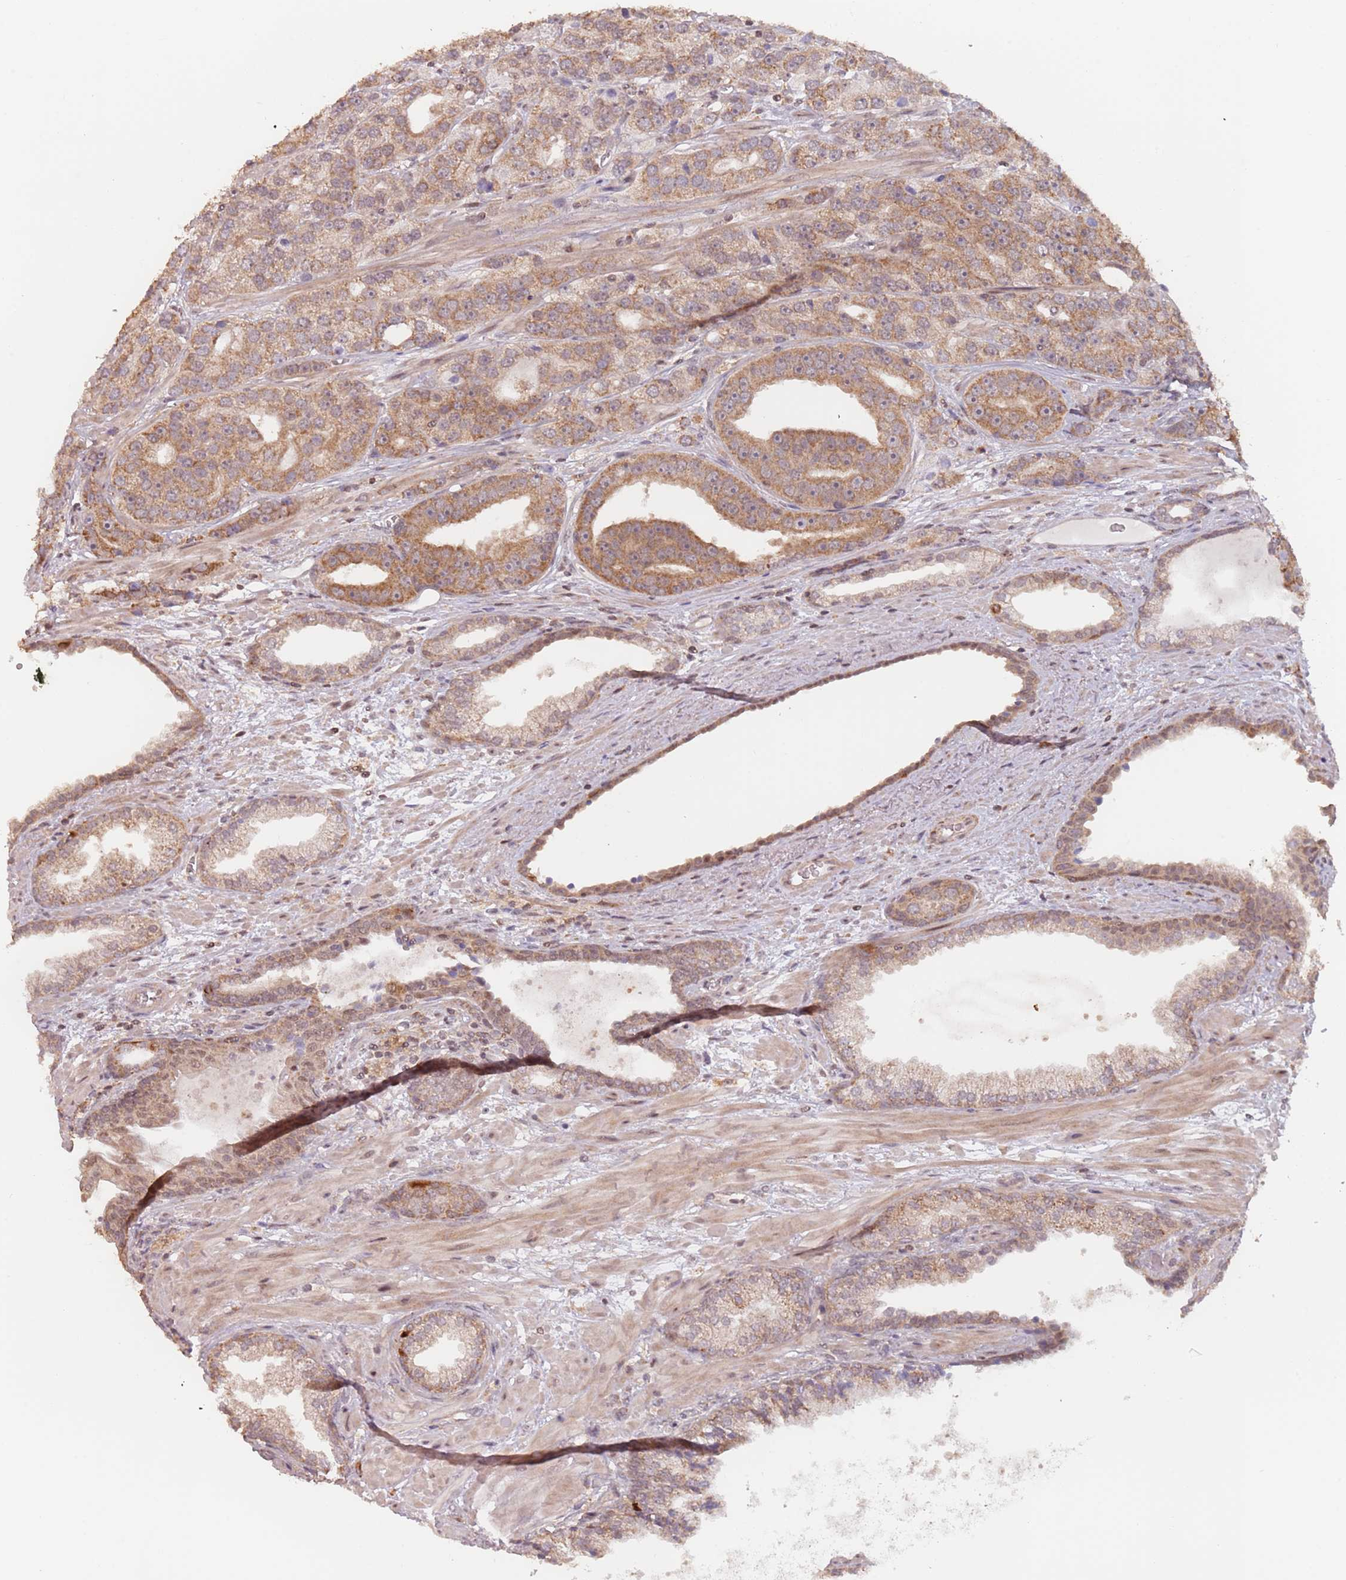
{"staining": {"intensity": "moderate", "quantity": ">75%", "location": "cytoplasmic/membranous"}, "tissue": "prostate cancer", "cell_type": "Tumor cells", "image_type": "cancer", "snomed": [{"axis": "morphology", "description": "Adenocarcinoma, High grade"}, {"axis": "topography", "description": "Prostate"}], "caption": "Moderate cytoplasmic/membranous staining for a protein is seen in approximately >75% of tumor cells of prostate cancer (adenocarcinoma (high-grade)) using immunohistochemistry.", "gene": "VPS52", "patient": {"sex": "male", "age": 71}}